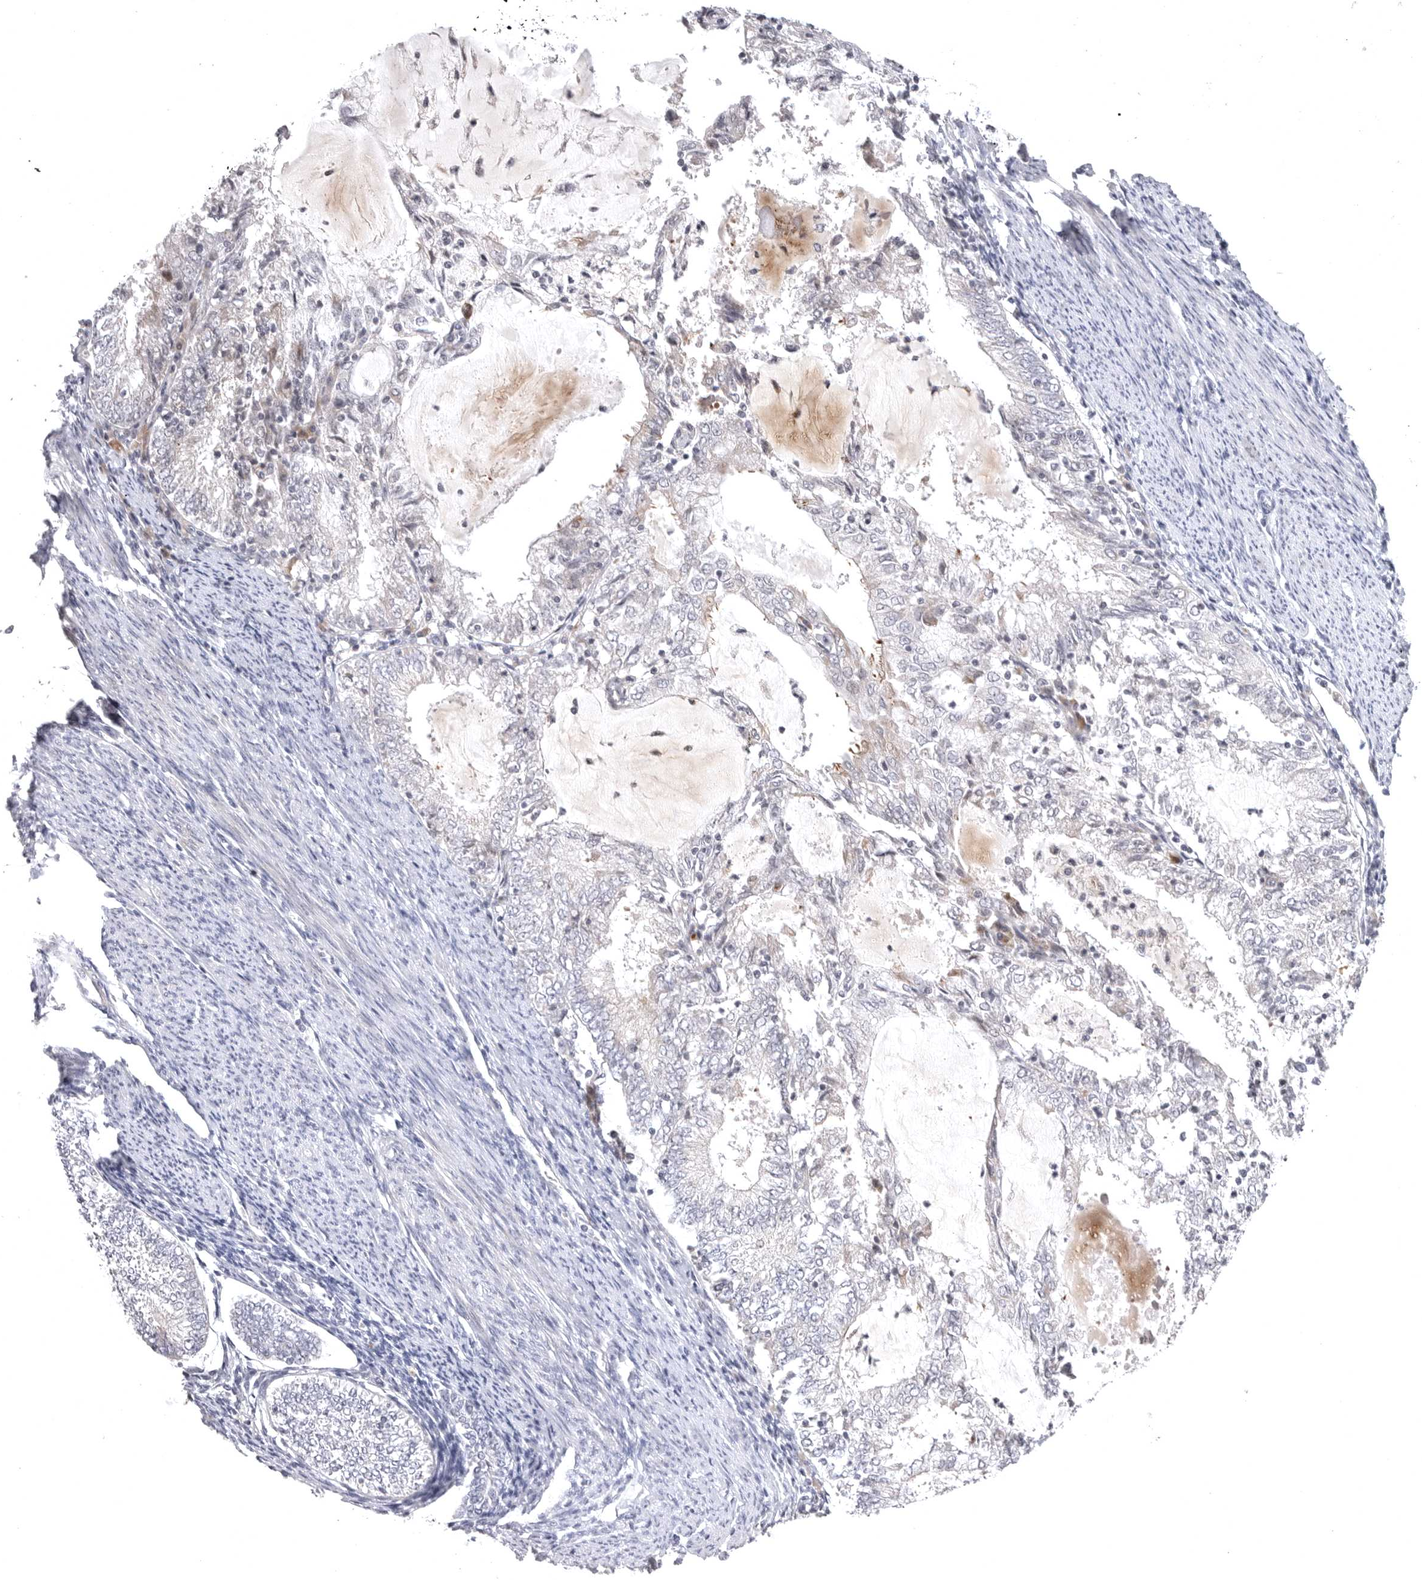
{"staining": {"intensity": "negative", "quantity": "none", "location": "none"}, "tissue": "endometrial cancer", "cell_type": "Tumor cells", "image_type": "cancer", "snomed": [{"axis": "morphology", "description": "Adenocarcinoma, NOS"}, {"axis": "topography", "description": "Endometrium"}], "caption": "This is an immunohistochemistry micrograph of human adenocarcinoma (endometrial). There is no expression in tumor cells.", "gene": "CD300LD", "patient": {"sex": "female", "age": 57}}